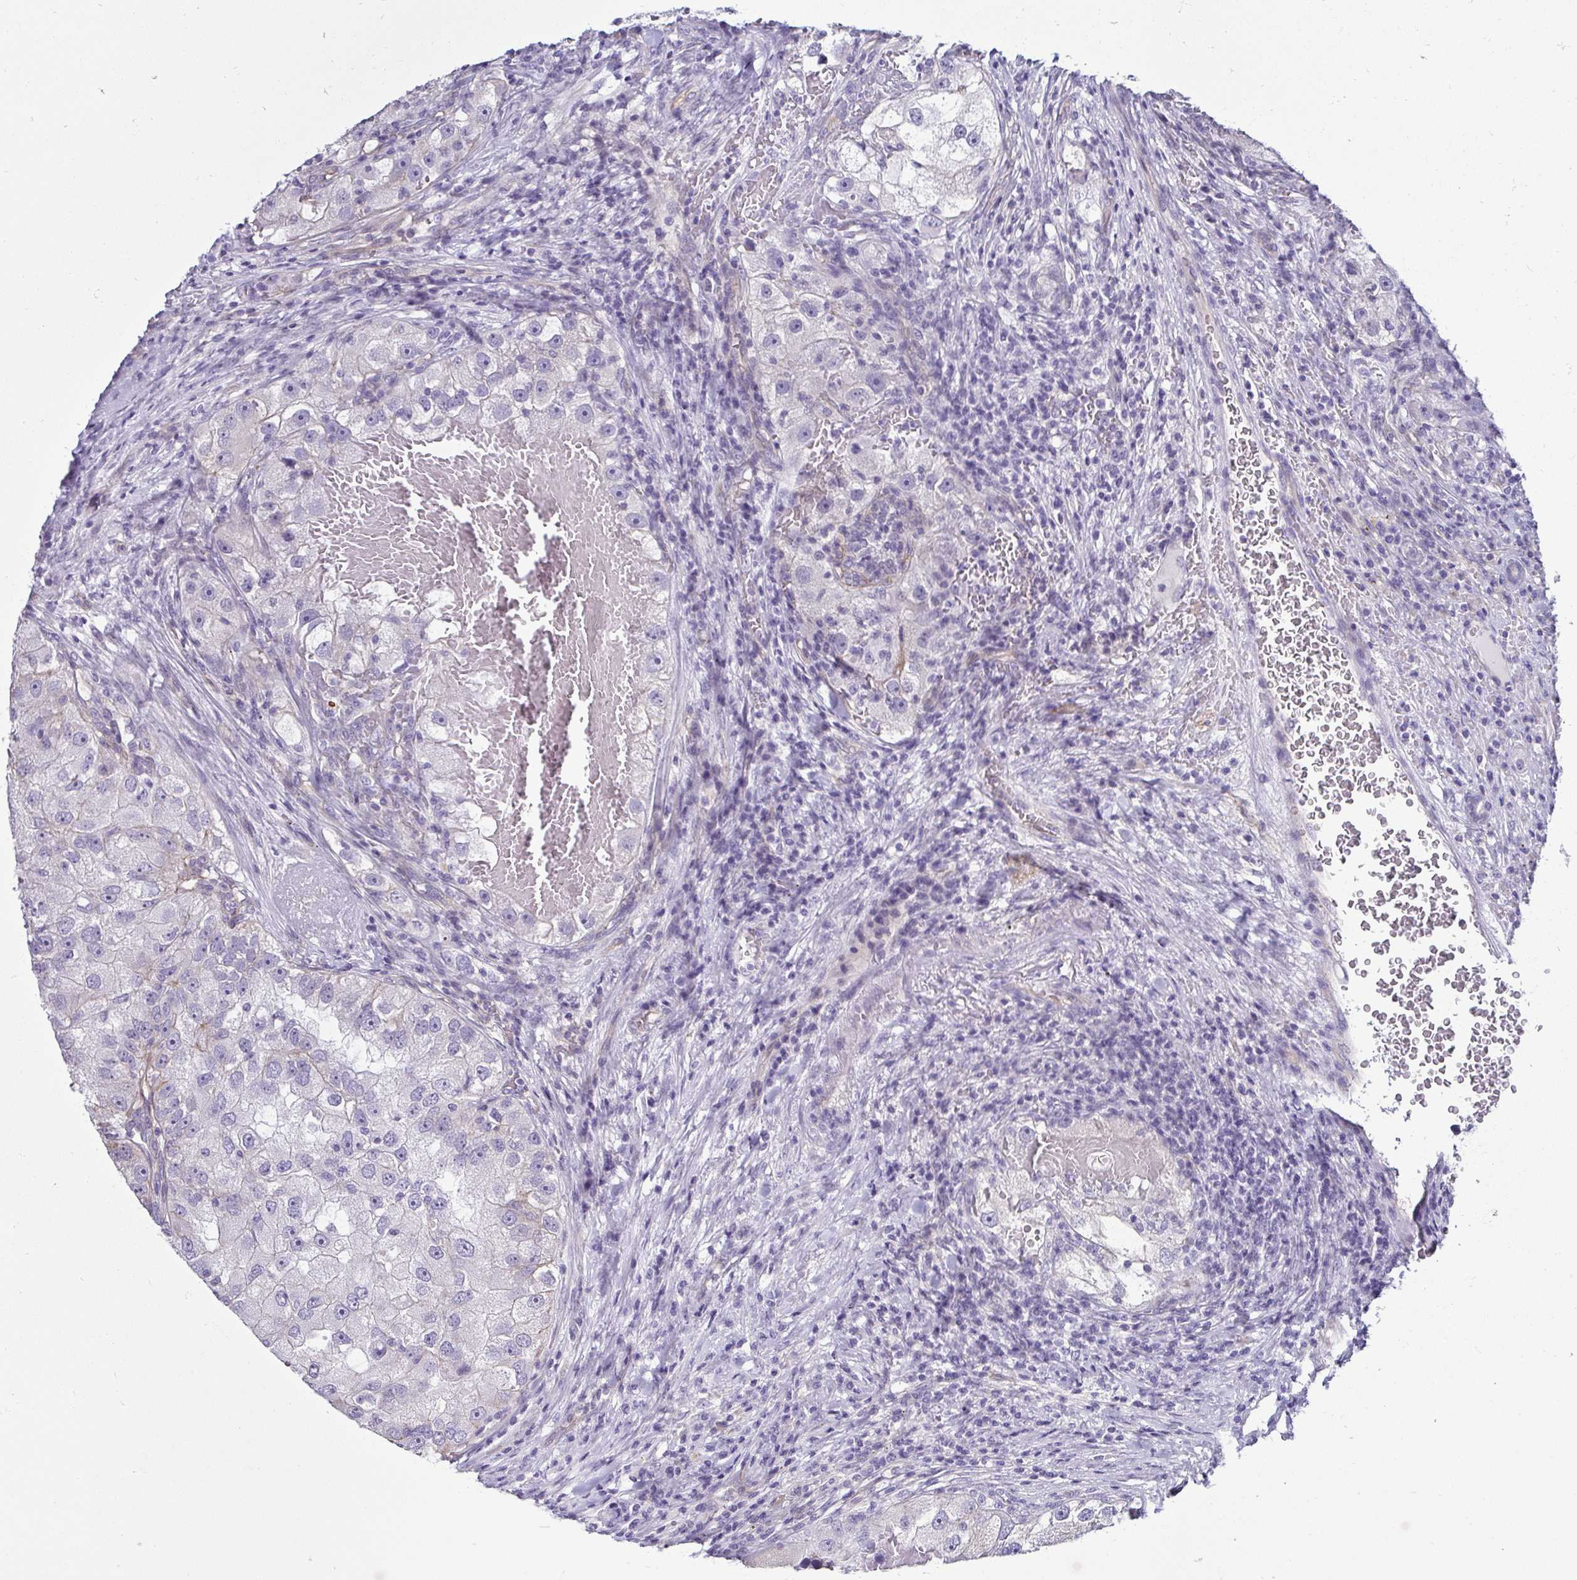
{"staining": {"intensity": "negative", "quantity": "none", "location": "none"}, "tissue": "renal cancer", "cell_type": "Tumor cells", "image_type": "cancer", "snomed": [{"axis": "morphology", "description": "Adenocarcinoma, NOS"}, {"axis": "topography", "description": "Kidney"}], "caption": "Image shows no significant protein staining in tumor cells of adenocarcinoma (renal).", "gene": "CASP14", "patient": {"sex": "male", "age": 63}}